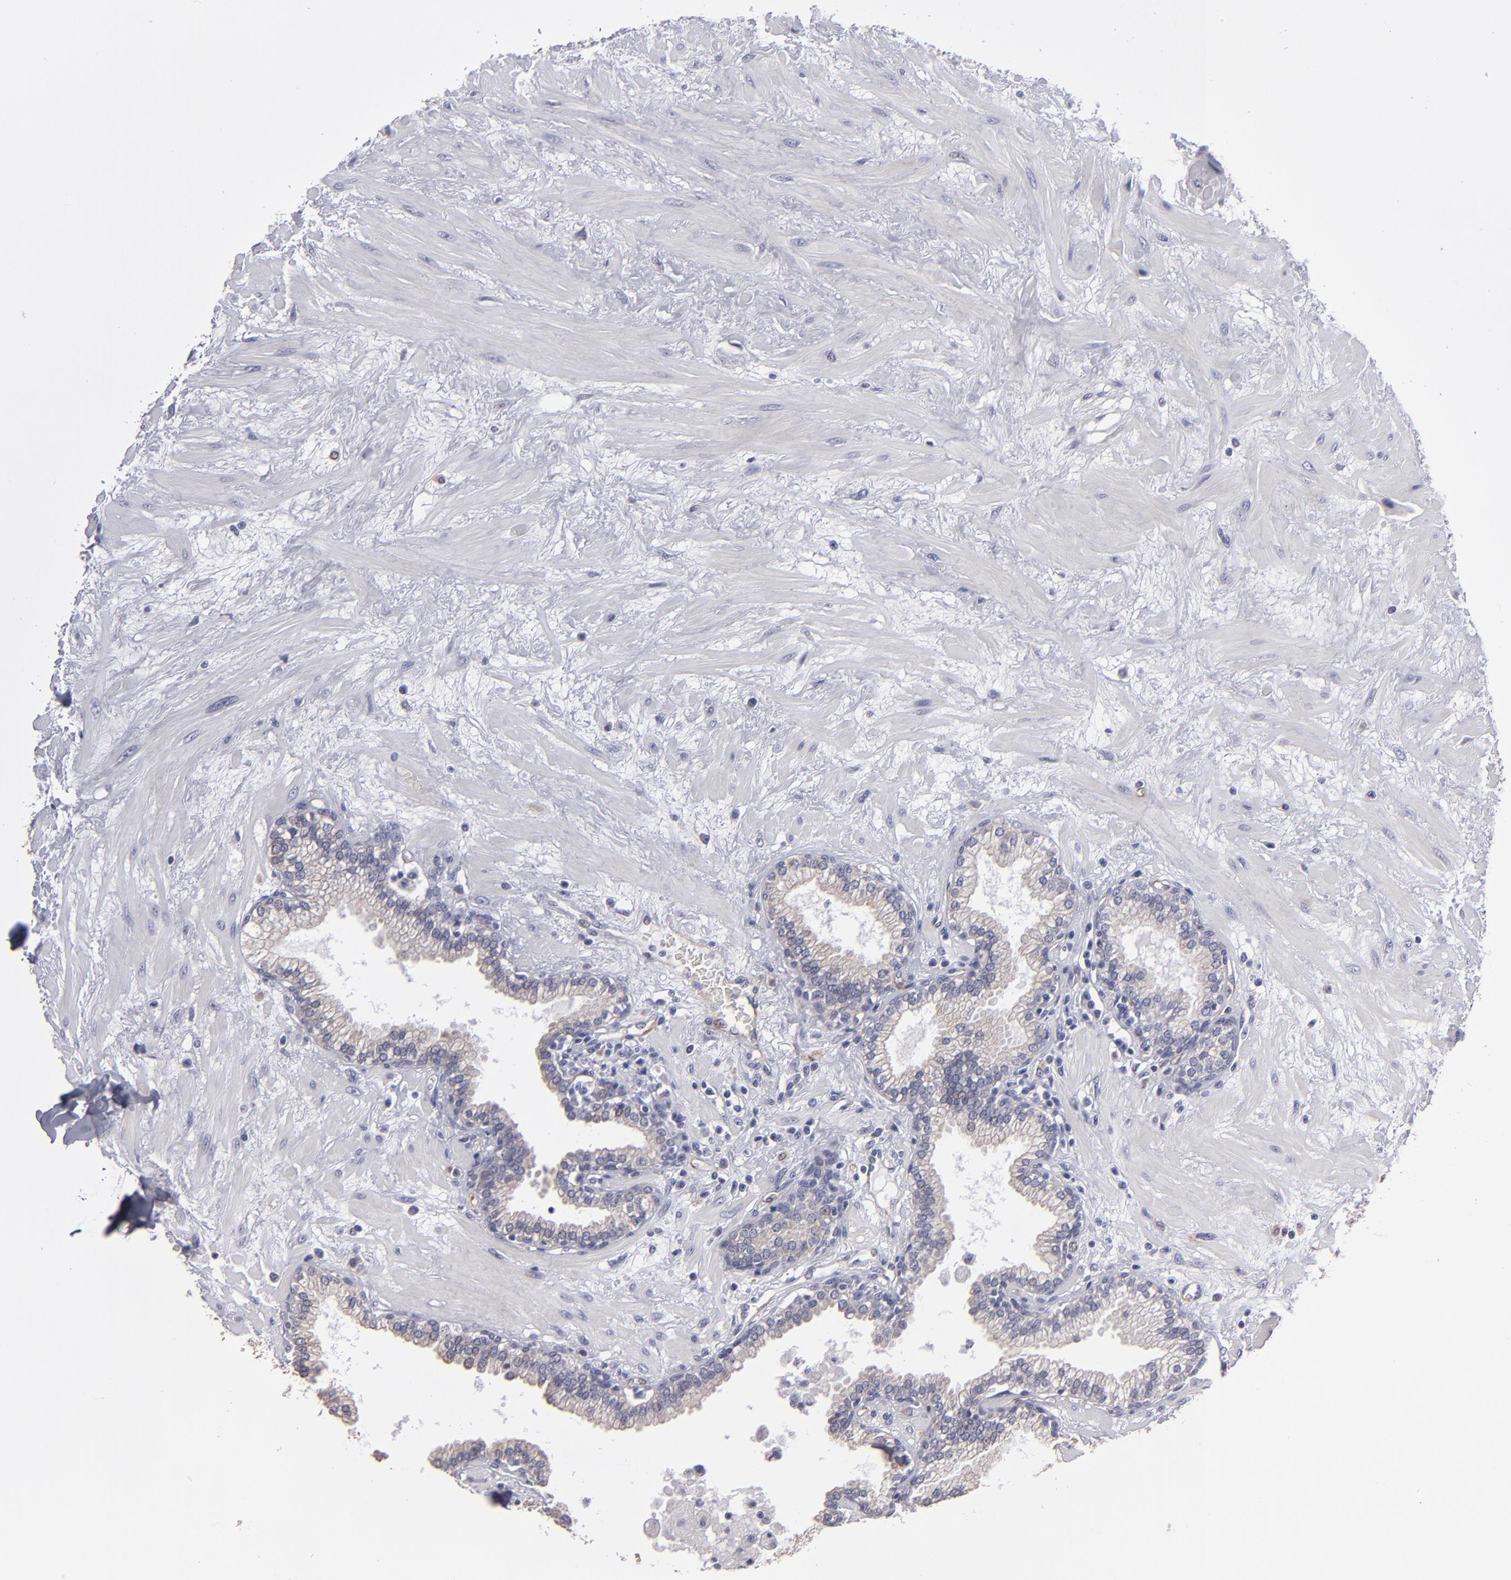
{"staining": {"intensity": "weak", "quantity": "25%-75%", "location": "cytoplasmic/membranous"}, "tissue": "prostate", "cell_type": "Glandular cells", "image_type": "normal", "snomed": [{"axis": "morphology", "description": "Normal tissue, NOS"}, {"axis": "topography", "description": "Prostate"}], "caption": "Immunohistochemical staining of unremarkable prostate displays low levels of weak cytoplasmic/membranous staining in about 25%-75% of glandular cells.", "gene": "ZNF175", "patient": {"sex": "male", "age": 64}}